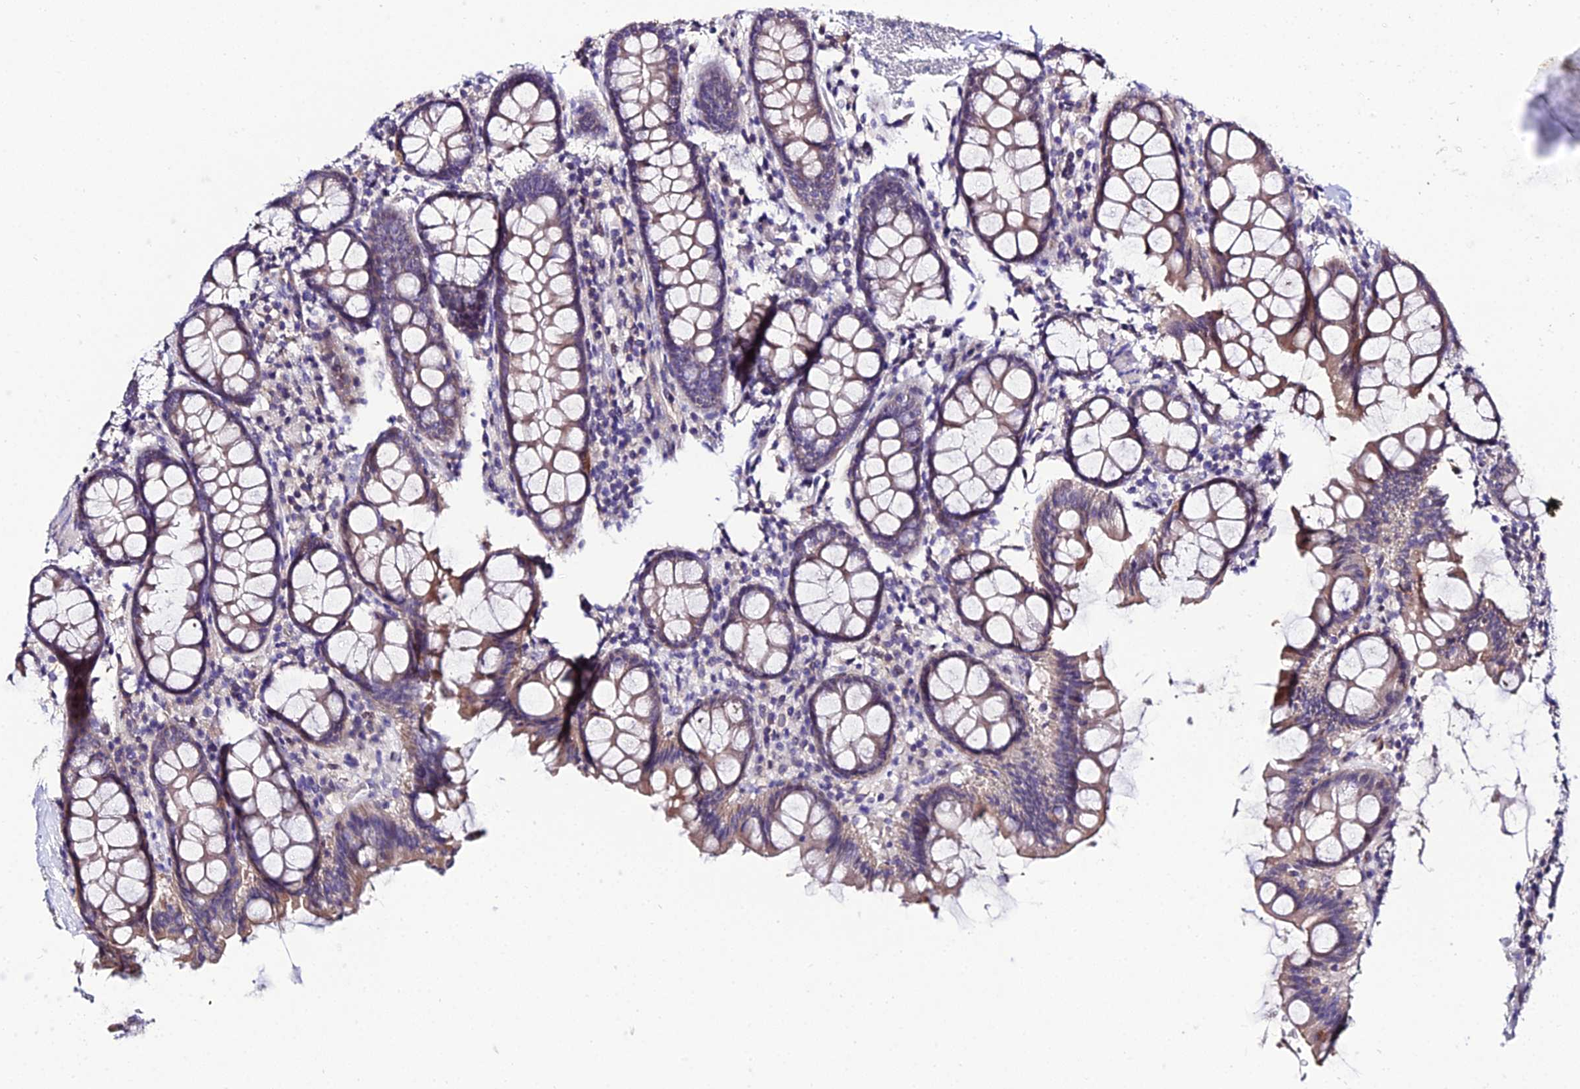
{"staining": {"intensity": "weak", "quantity": "25%-75%", "location": "cytoplasmic/membranous"}, "tissue": "colon", "cell_type": "Endothelial cells", "image_type": "normal", "snomed": [{"axis": "morphology", "description": "Normal tissue, NOS"}, {"axis": "topography", "description": "Colon"}], "caption": "The histopathology image exhibits staining of benign colon, revealing weak cytoplasmic/membranous protein positivity (brown color) within endothelial cells.", "gene": "SHQ1", "patient": {"sex": "female", "age": 79}}